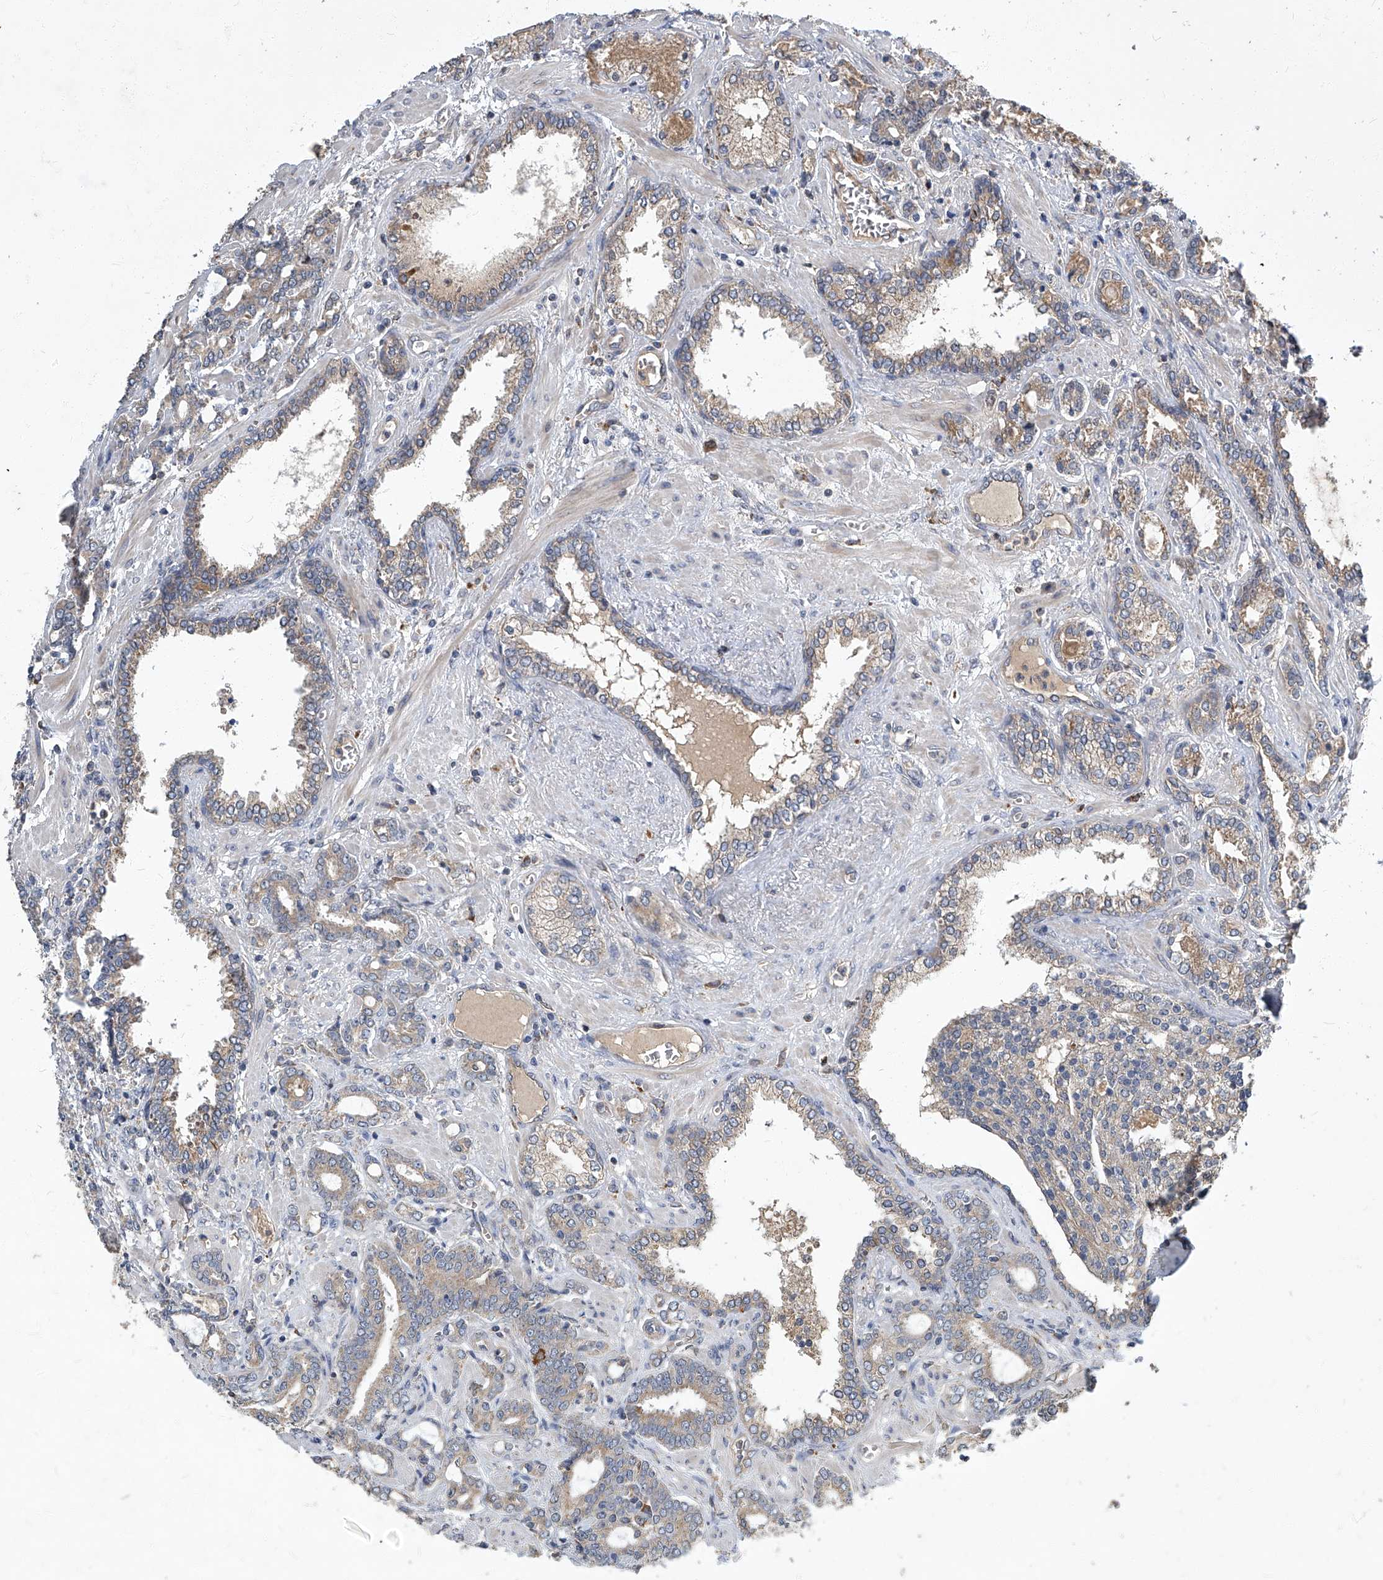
{"staining": {"intensity": "weak", "quantity": "25%-75%", "location": "cytoplasmic/membranous"}, "tissue": "prostate cancer", "cell_type": "Tumor cells", "image_type": "cancer", "snomed": [{"axis": "morphology", "description": "Adenocarcinoma, High grade"}, {"axis": "topography", "description": "Prostate and seminal vesicle, NOS"}], "caption": "Immunohistochemical staining of high-grade adenocarcinoma (prostate) demonstrates low levels of weak cytoplasmic/membranous staining in approximately 25%-75% of tumor cells.", "gene": "TNFRSF13B", "patient": {"sex": "male", "age": 67}}